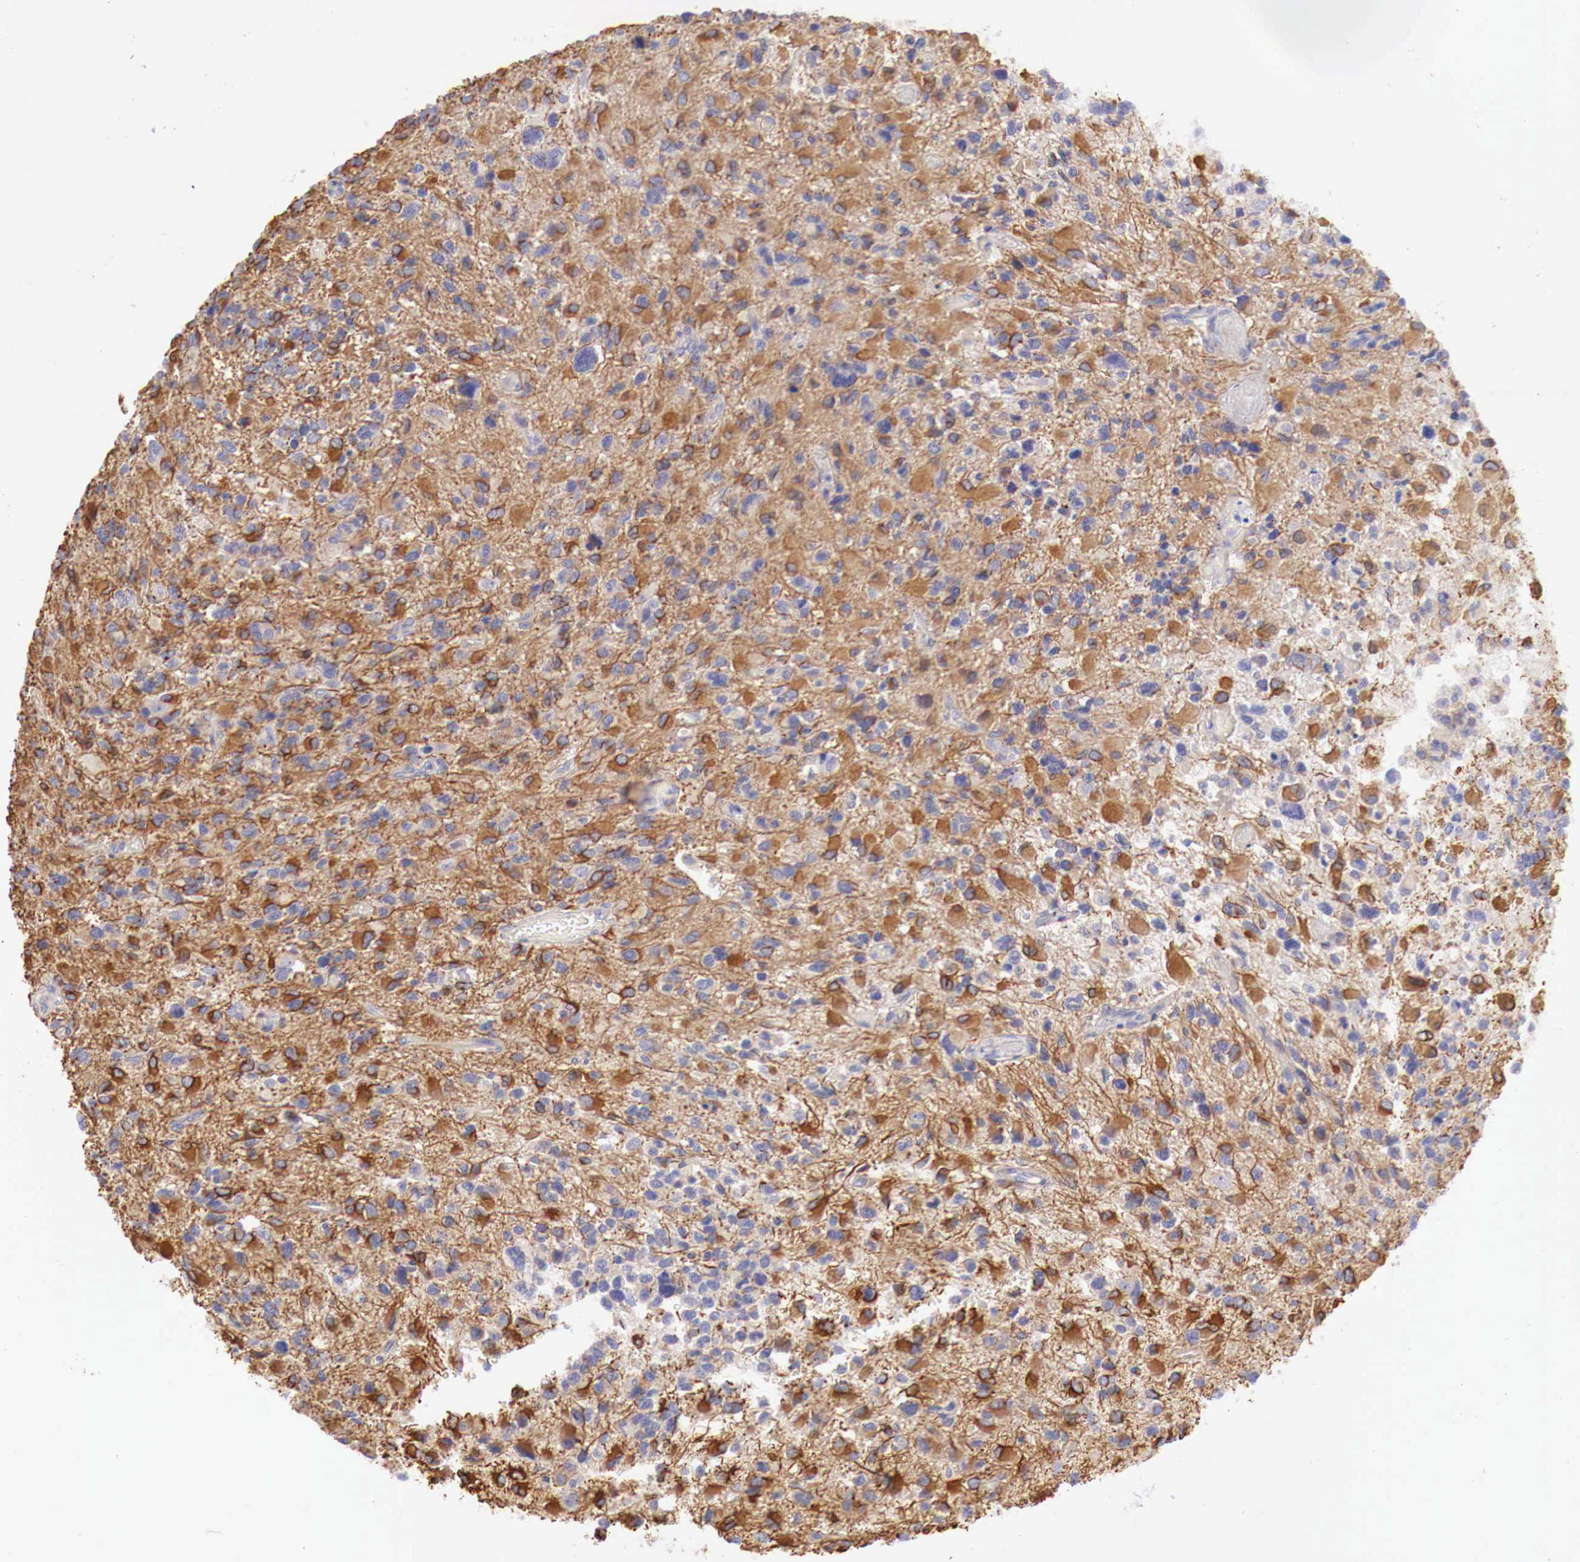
{"staining": {"intensity": "moderate", "quantity": "25%-75%", "location": "cytoplasmic/membranous"}, "tissue": "glioma", "cell_type": "Tumor cells", "image_type": "cancer", "snomed": [{"axis": "morphology", "description": "Glioma, malignant, High grade"}, {"axis": "topography", "description": "Brain"}], "caption": "High-grade glioma (malignant) stained for a protein (brown) exhibits moderate cytoplasmic/membranous positive expression in approximately 25%-75% of tumor cells.", "gene": "KLHDC7B", "patient": {"sex": "male", "age": 69}}